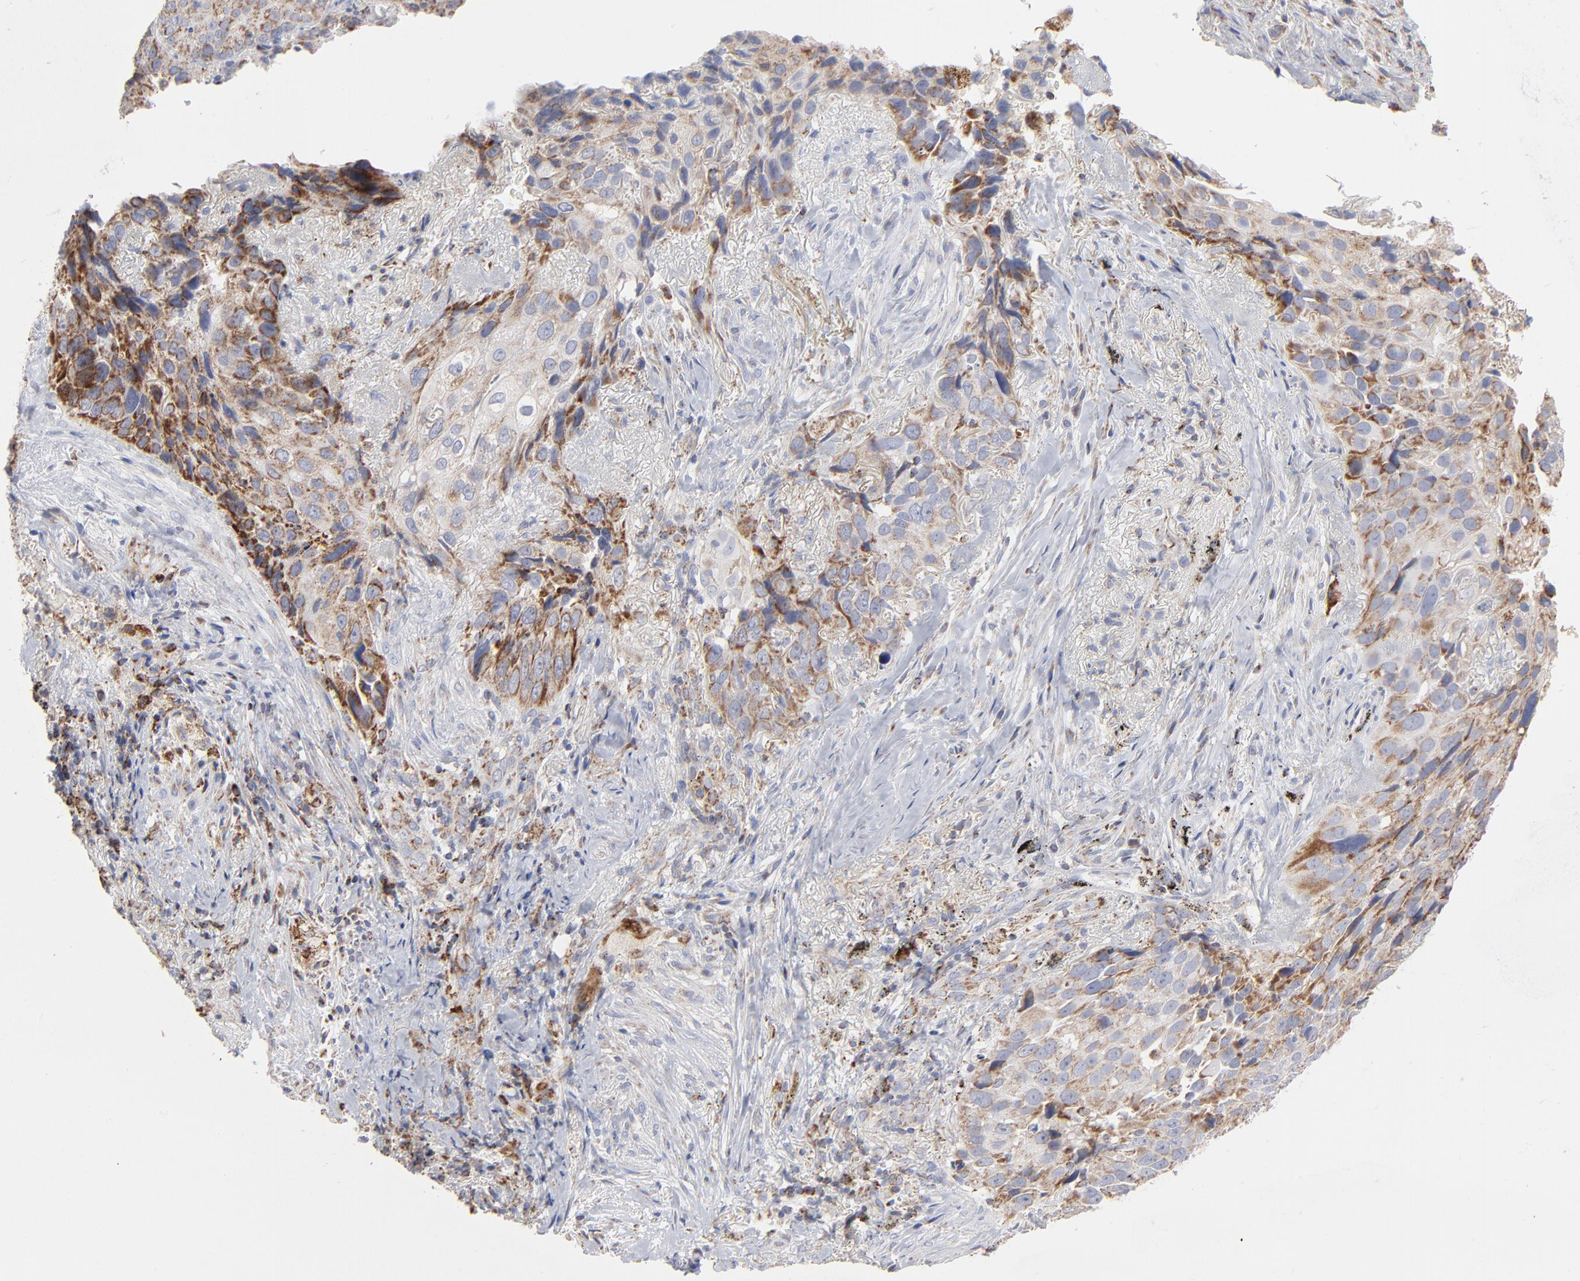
{"staining": {"intensity": "strong", "quantity": ">75%", "location": "cytoplasmic/membranous"}, "tissue": "lung cancer", "cell_type": "Tumor cells", "image_type": "cancer", "snomed": [{"axis": "morphology", "description": "Squamous cell carcinoma, NOS"}, {"axis": "topography", "description": "Lung"}], "caption": "Strong cytoplasmic/membranous expression is present in approximately >75% of tumor cells in lung squamous cell carcinoma.", "gene": "ASB3", "patient": {"sex": "male", "age": 54}}